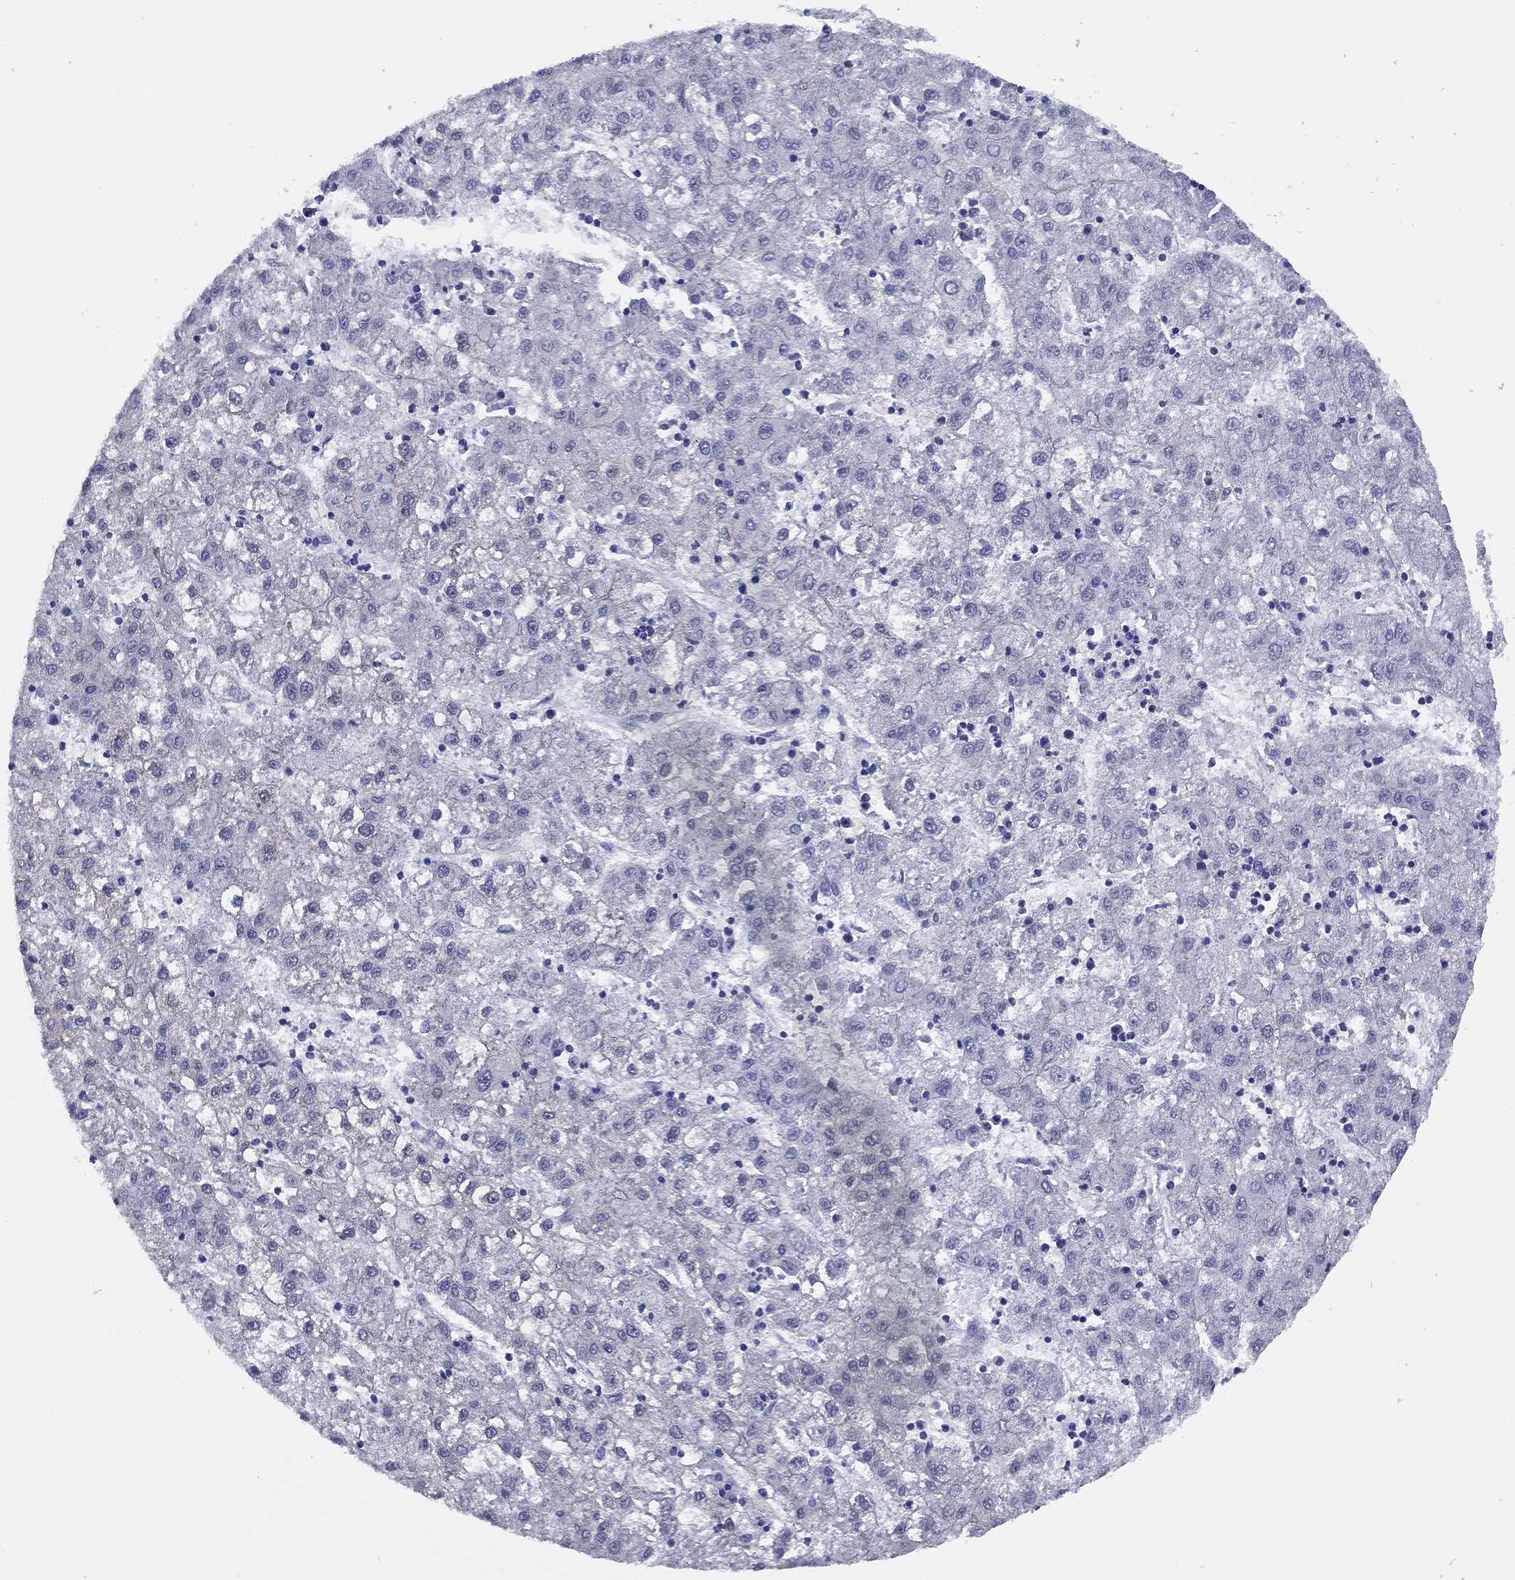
{"staining": {"intensity": "negative", "quantity": "none", "location": "none"}, "tissue": "liver cancer", "cell_type": "Tumor cells", "image_type": "cancer", "snomed": [{"axis": "morphology", "description": "Carcinoma, Hepatocellular, NOS"}, {"axis": "topography", "description": "Liver"}], "caption": "Immunohistochemistry image of neoplastic tissue: human liver cancer (hepatocellular carcinoma) stained with DAB (3,3'-diaminobenzidine) shows no significant protein positivity in tumor cells.", "gene": "TMEM252", "patient": {"sex": "male", "age": 72}}